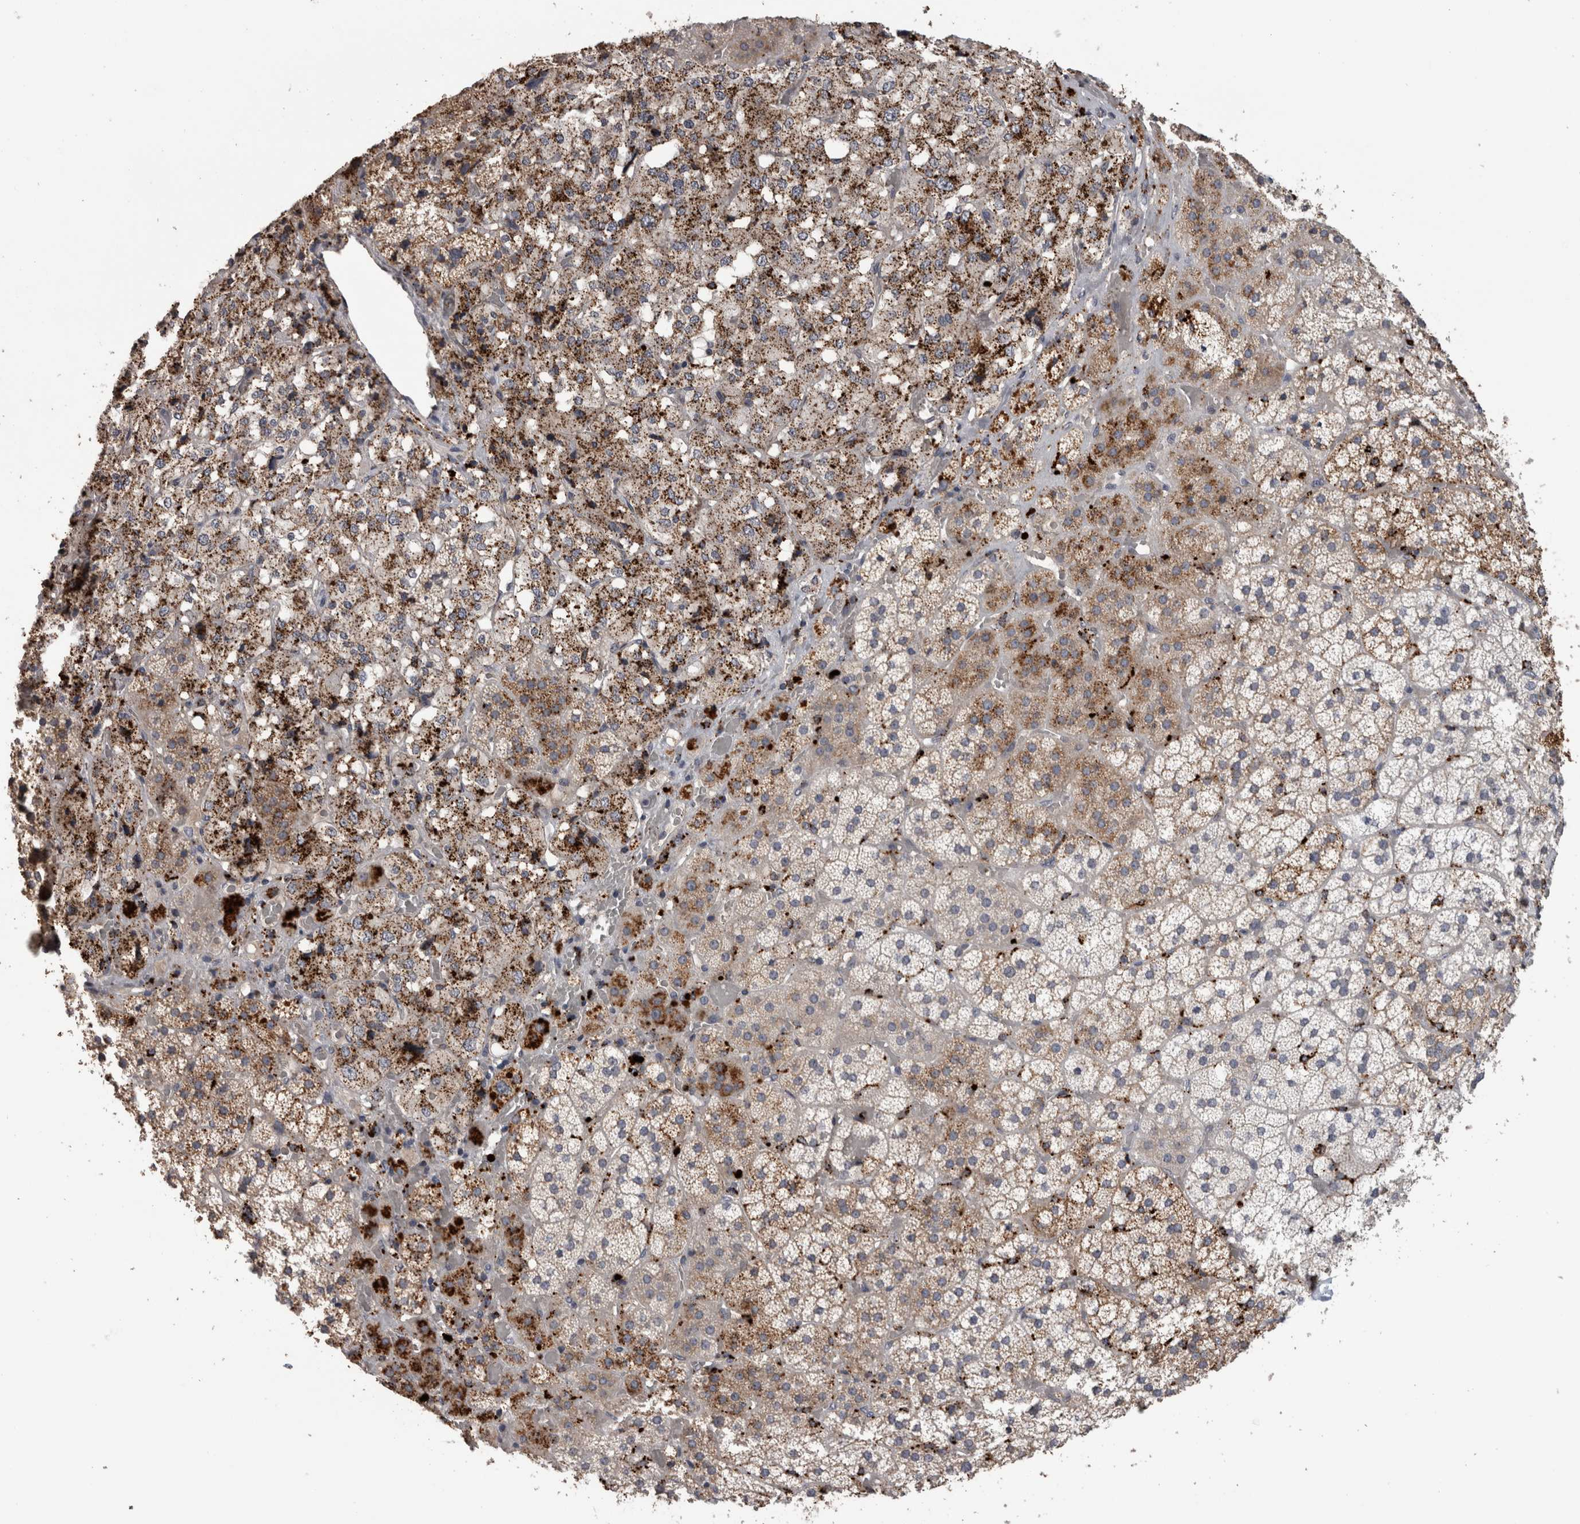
{"staining": {"intensity": "strong", "quantity": ">75%", "location": "cytoplasmic/membranous"}, "tissue": "adrenal gland", "cell_type": "Glandular cells", "image_type": "normal", "snomed": [{"axis": "morphology", "description": "Normal tissue, NOS"}, {"axis": "topography", "description": "Adrenal gland"}], "caption": "This image displays benign adrenal gland stained with immunohistochemistry to label a protein in brown. The cytoplasmic/membranous of glandular cells show strong positivity for the protein. Nuclei are counter-stained blue.", "gene": "CTSZ", "patient": {"sex": "female", "age": 44}}